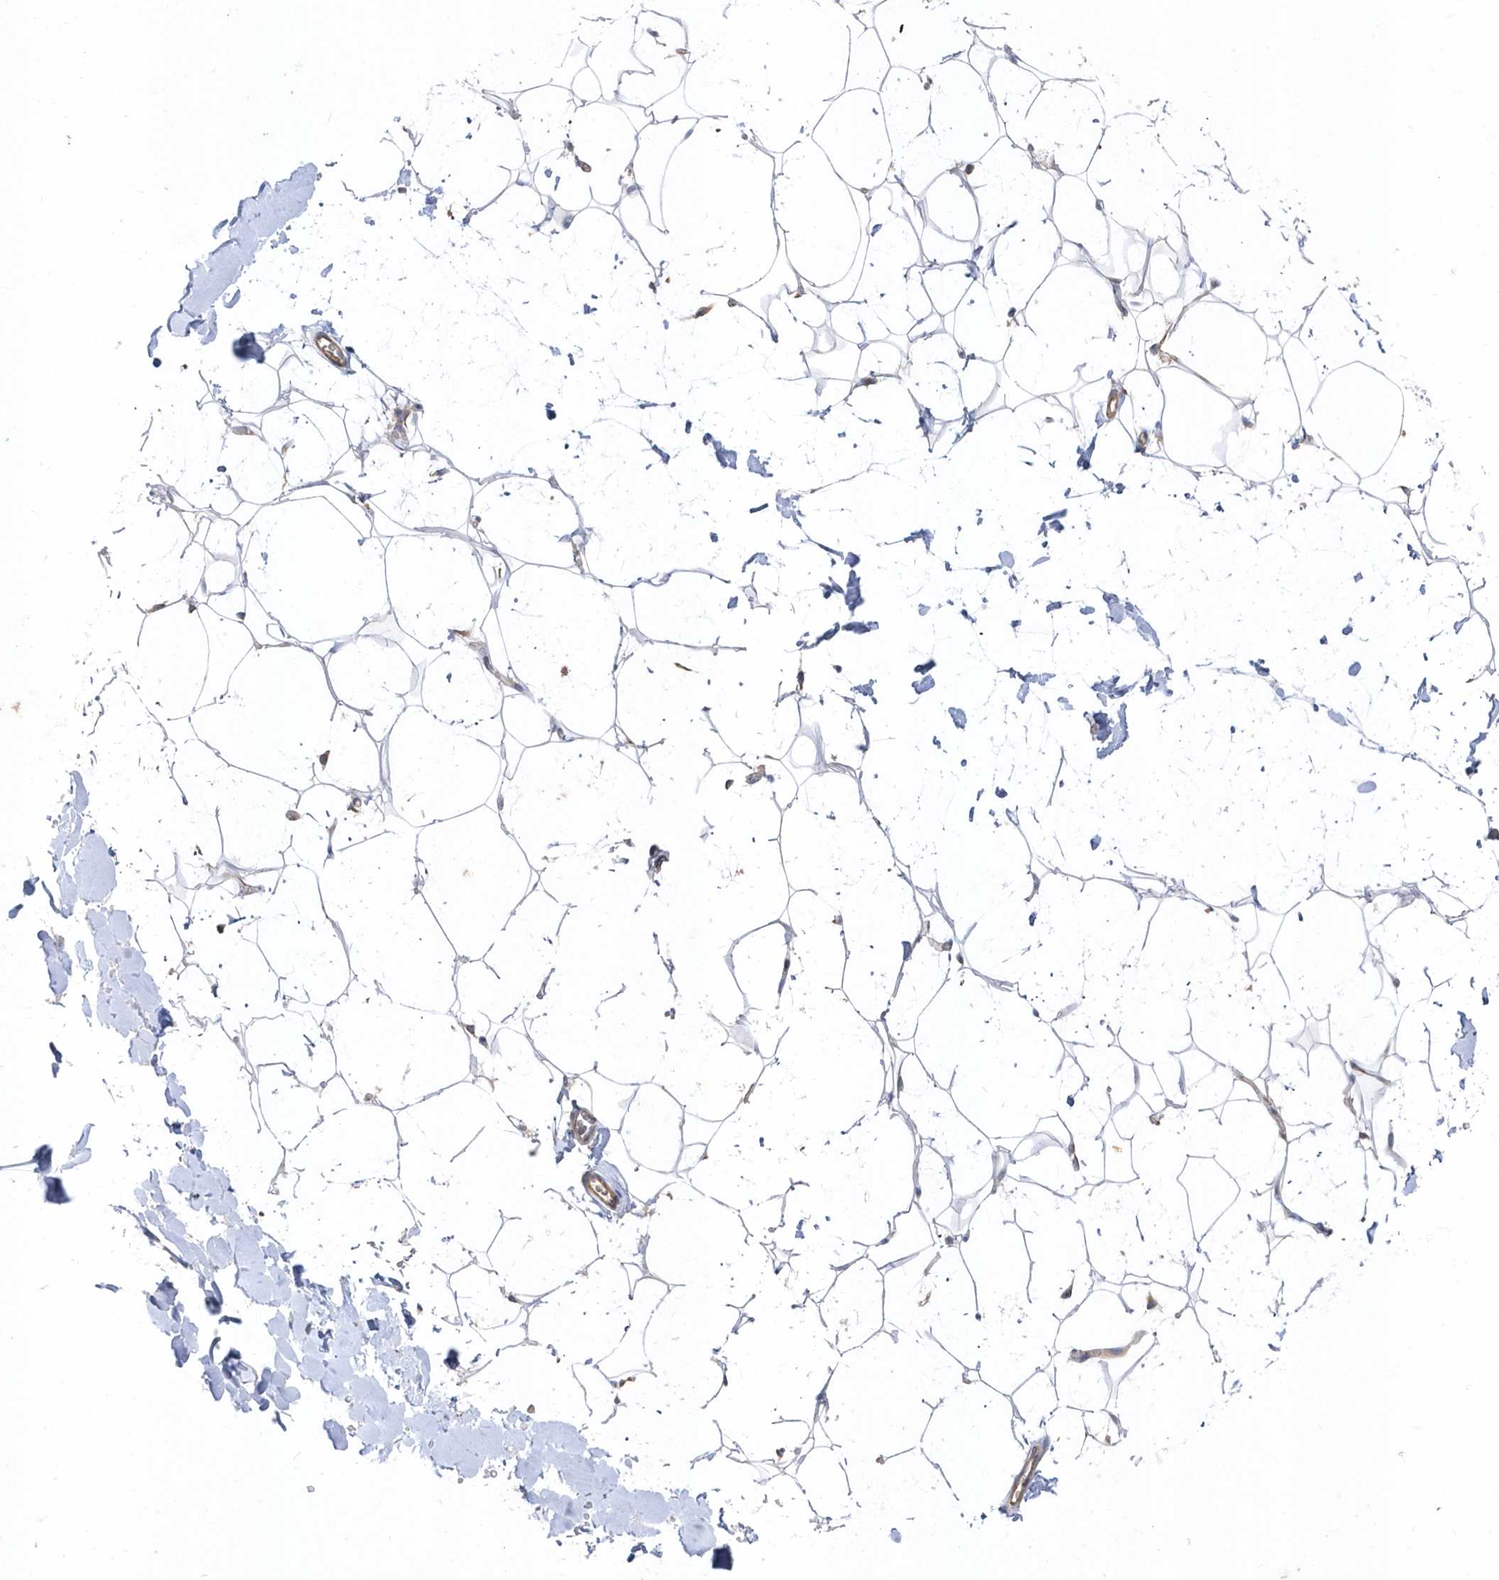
{"staining": {"intensity": "weak", "quantity": ">75%", "location": "cytoplasmic/membranous"}, "tissue": "adipose tissue", "cell_type": "Adipocytes", "image_type": "normal", "snomed": [{"axis": "morphology", "description": "Normal tissue, NOS"}, {"axis": "topography", "description": "Breast"}], "caption": "Weak cytoplasmic/membranous protein positivity is seen in about >75% of adipocytes in adipose tissue. The protein is shown in brown color, while the nuclei are stained blue.", "gene": "LEXM", "patient": {"sex": "female", "age": 26}}